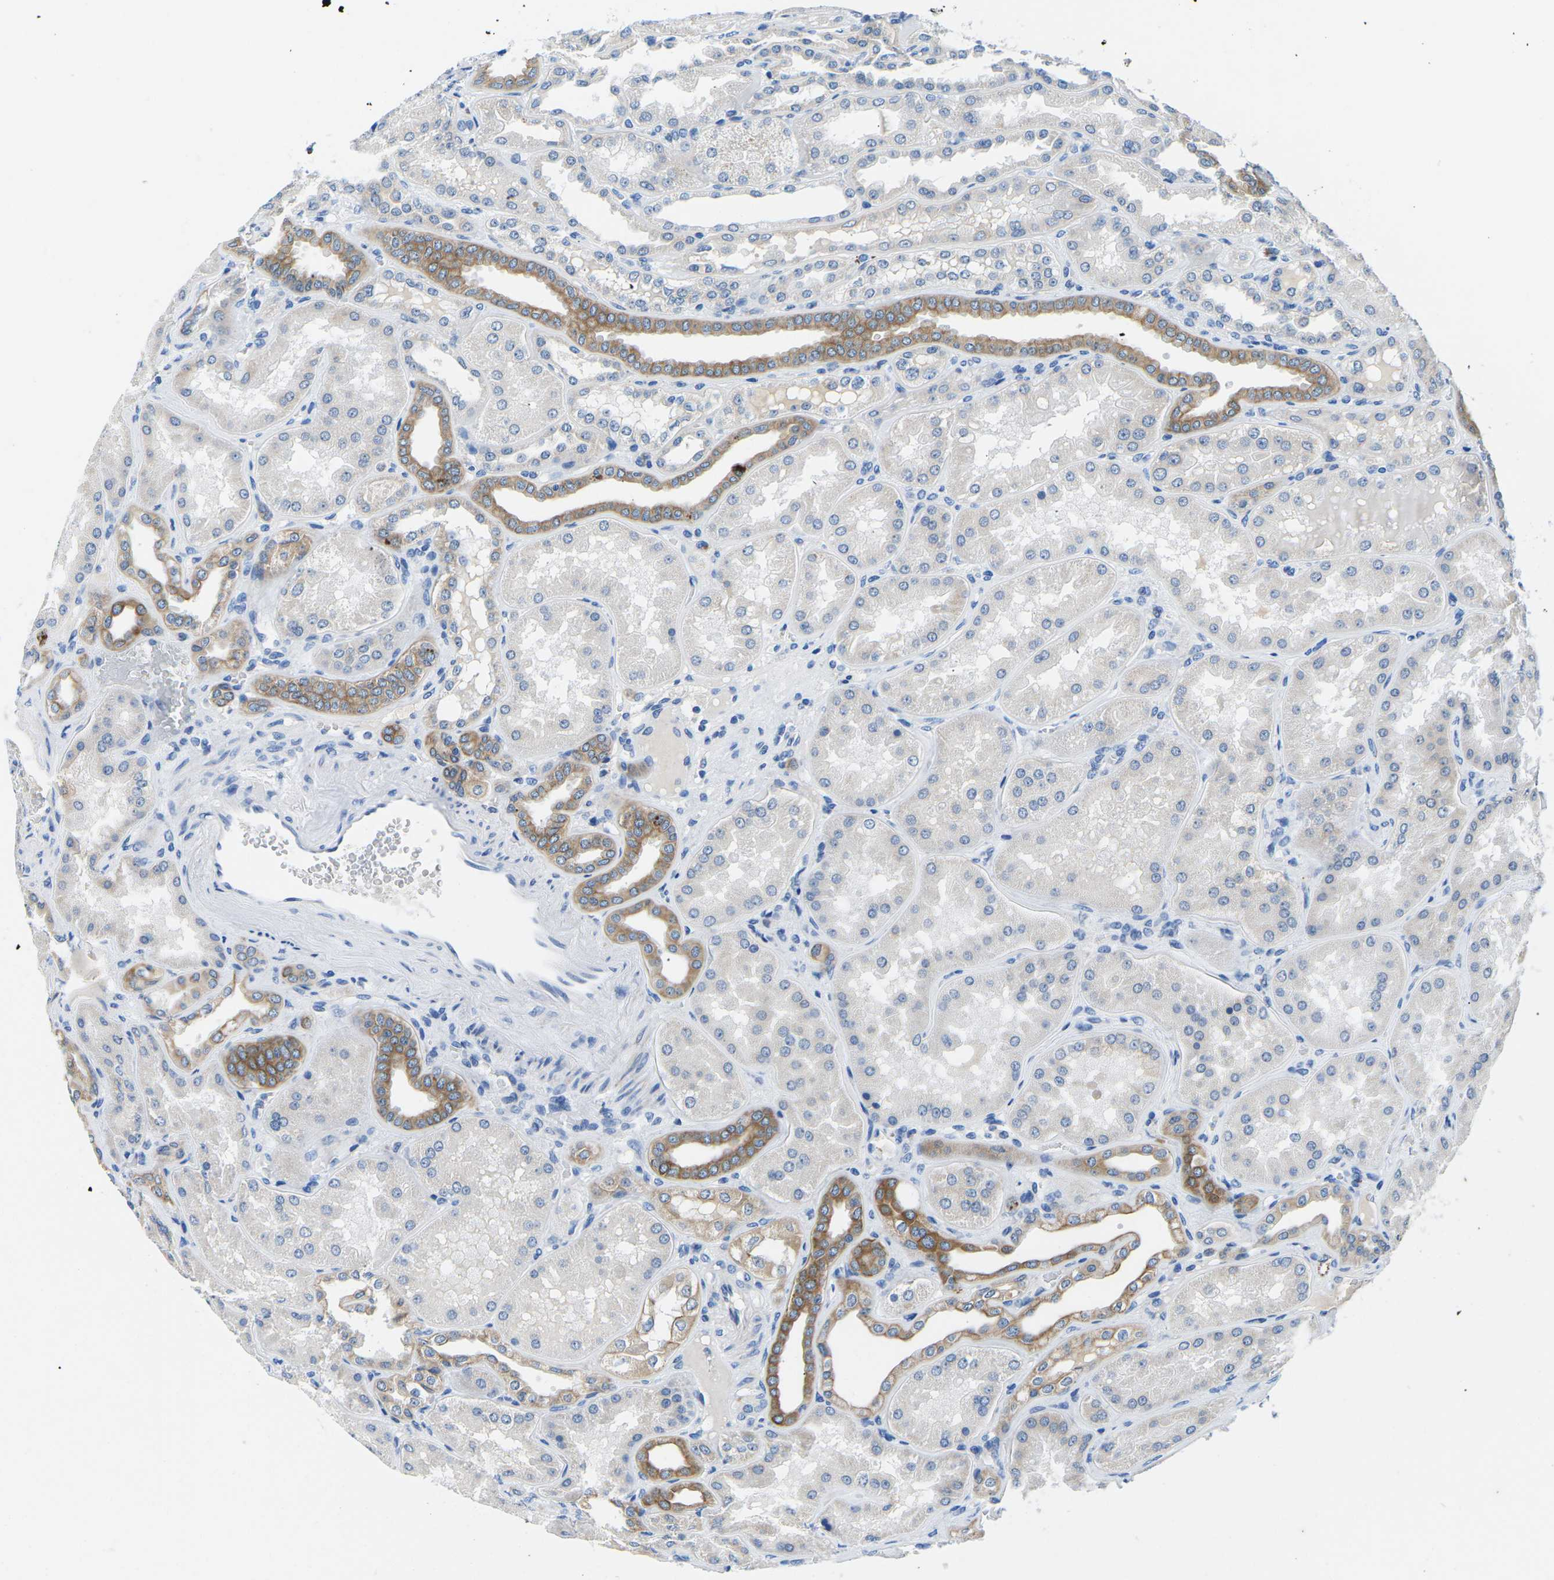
{"staining": {"intensity": "negative", "quantity": "none", "location": "none"}, "tissue": "kidney", "cell_type": "Cells in glomeruli", "image_type": "normal", "snomed": [{"axis": "morphology", "description": "Normal tissue, NOS"}, {"axis": "topography", "description": "Kidney"}], "caption": "Immunohistochemical staining of benign human kidney displays no significant positivity in cells in glomeruli.", "gene": "TM6SF1", "patient": {"sex": "female", "age": 56}}